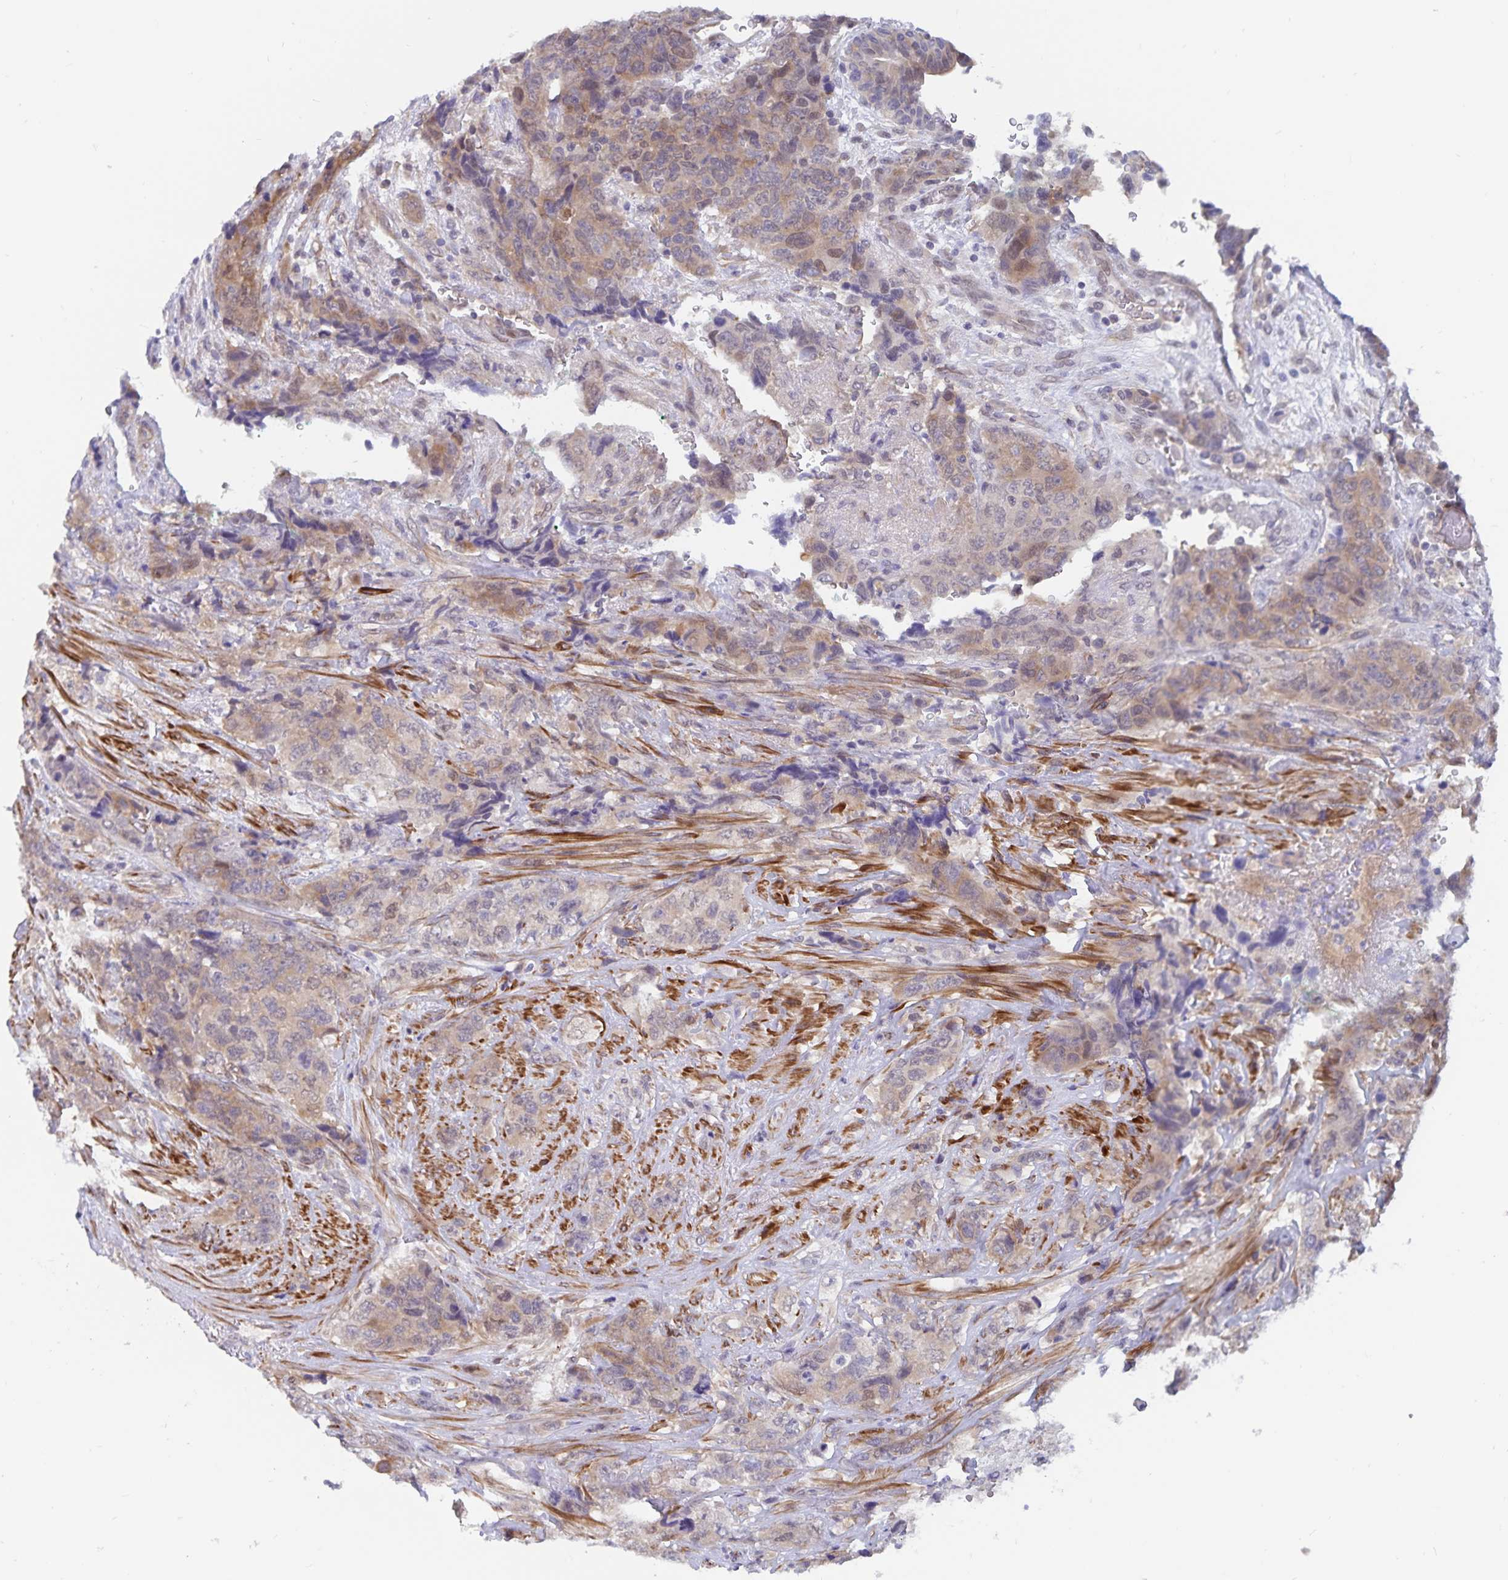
{"staining": {"intensity": "weak", "quantity": "25%-75%", "location": "cytoplasmic/membranous,nuclear"}, "tissue": "urothelial cancer", "cell_type": "Tumor cells", "image_type": "cancer", "snomed": [{"axis": "morphology", "description": "Urothelial carcinoma, High grade"}, {"axis": "topography", "description": "Urinary bladder"}], "caption": "IHC micrograph of human urothelial carcinoma (high-grade) stained for a protein (brown), which shows low levels of weak cytoplasmic/membranous and nuclear positivity in approximately 25%-75% of tumor cells.", "gene": "BAG6", "patient": {"sex": "female", "age": 78}}